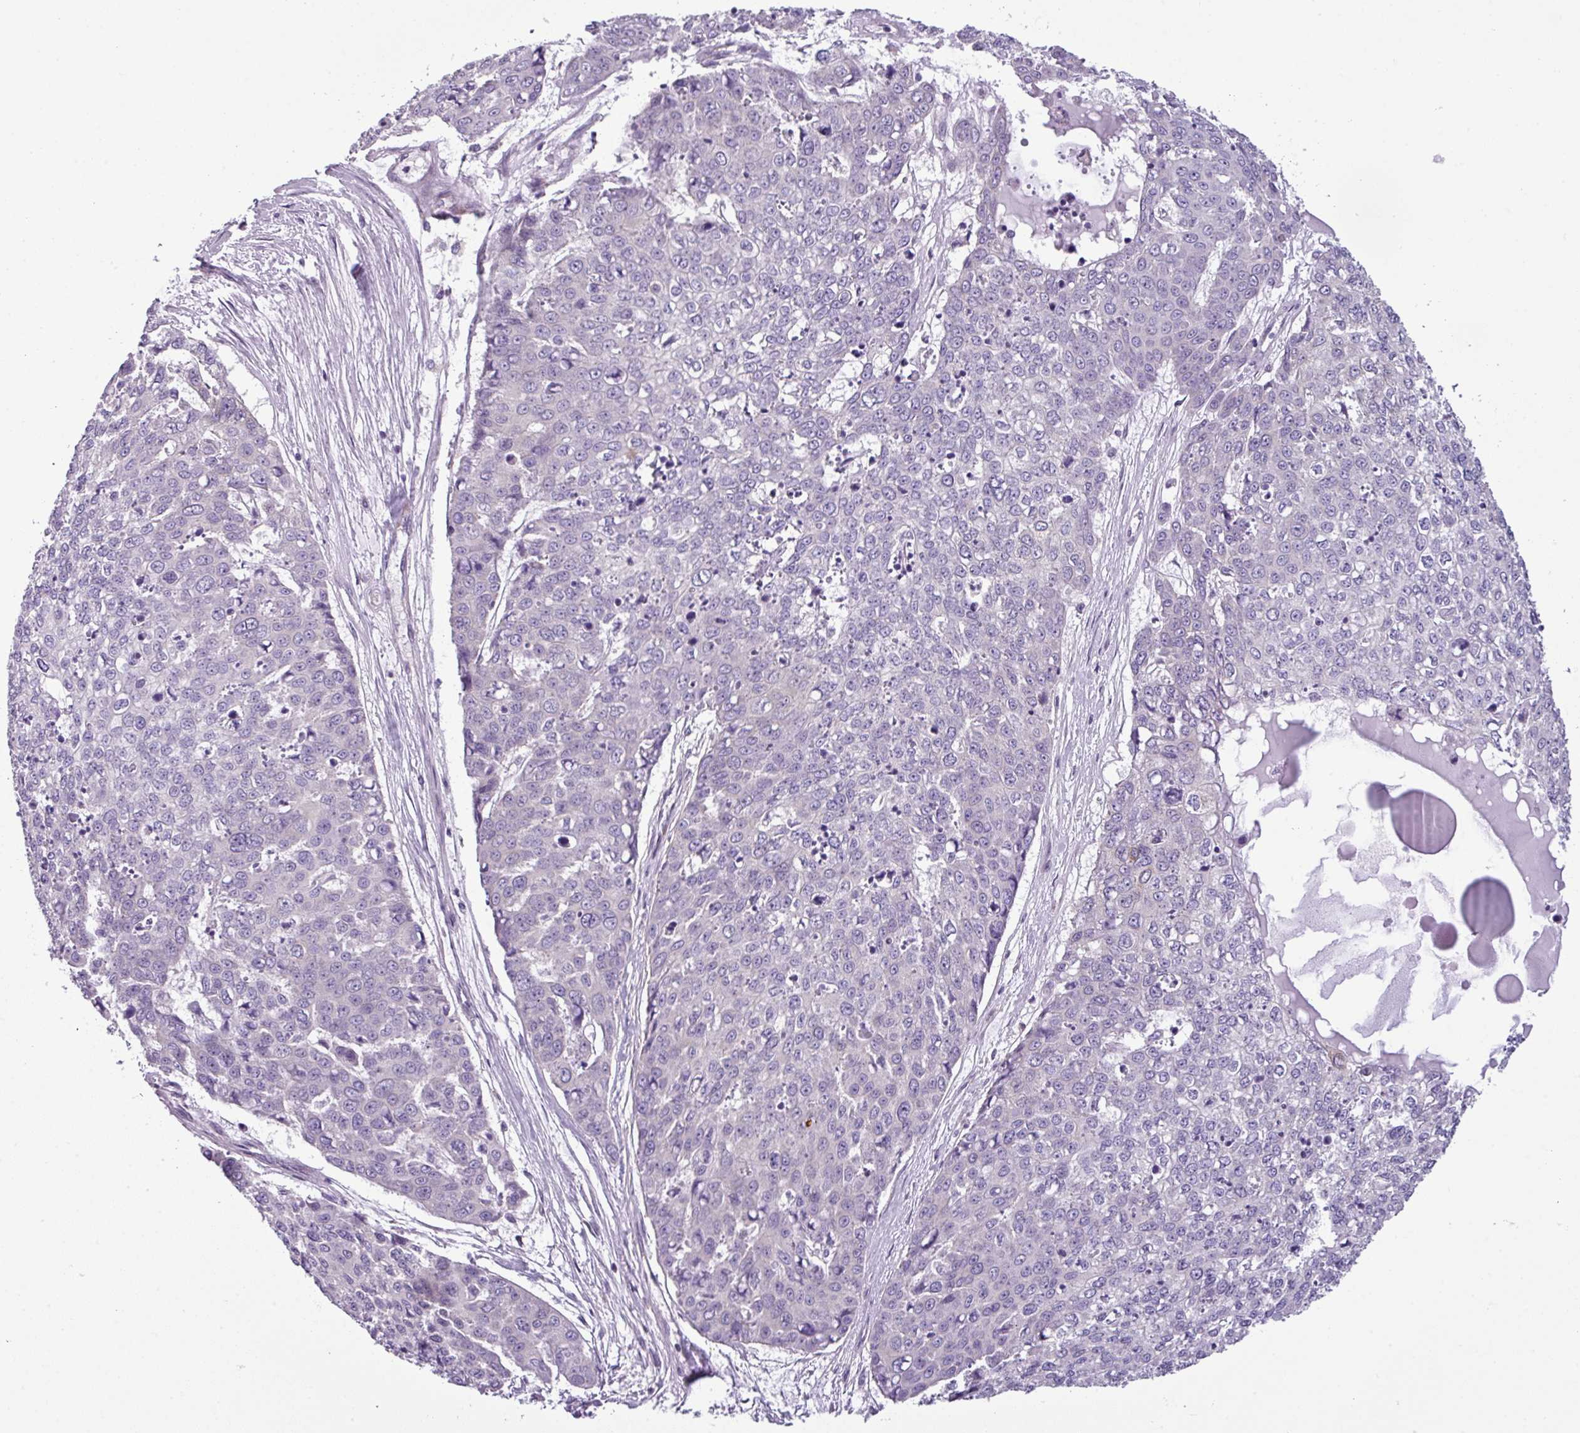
{"staining": {"intensity": "negative", "quantity": "none", "location": "none"}, "tissue": "skin cancer", "cell_type": "Tumor cells", "image_type": "cancer", "snomed": [{"axis": "morphology", "description": "Squamous cell carcinoma, NOS"}, {"axis": "topography", "description": "Skin"}], "caption": "DAB (3,3'-diaminobenzidine) immunohistochemical staining of skin cancer (squamous cell carcinoma) shows no significant expression in tumor cells. (Brightfield microscopy of DAB (3,3'-diaminobenzidine) immunohistochemistry (IHC) at high magnification).", "gene": "TOR1AIP2", "patient": {"sex": "female", "age": 44}}